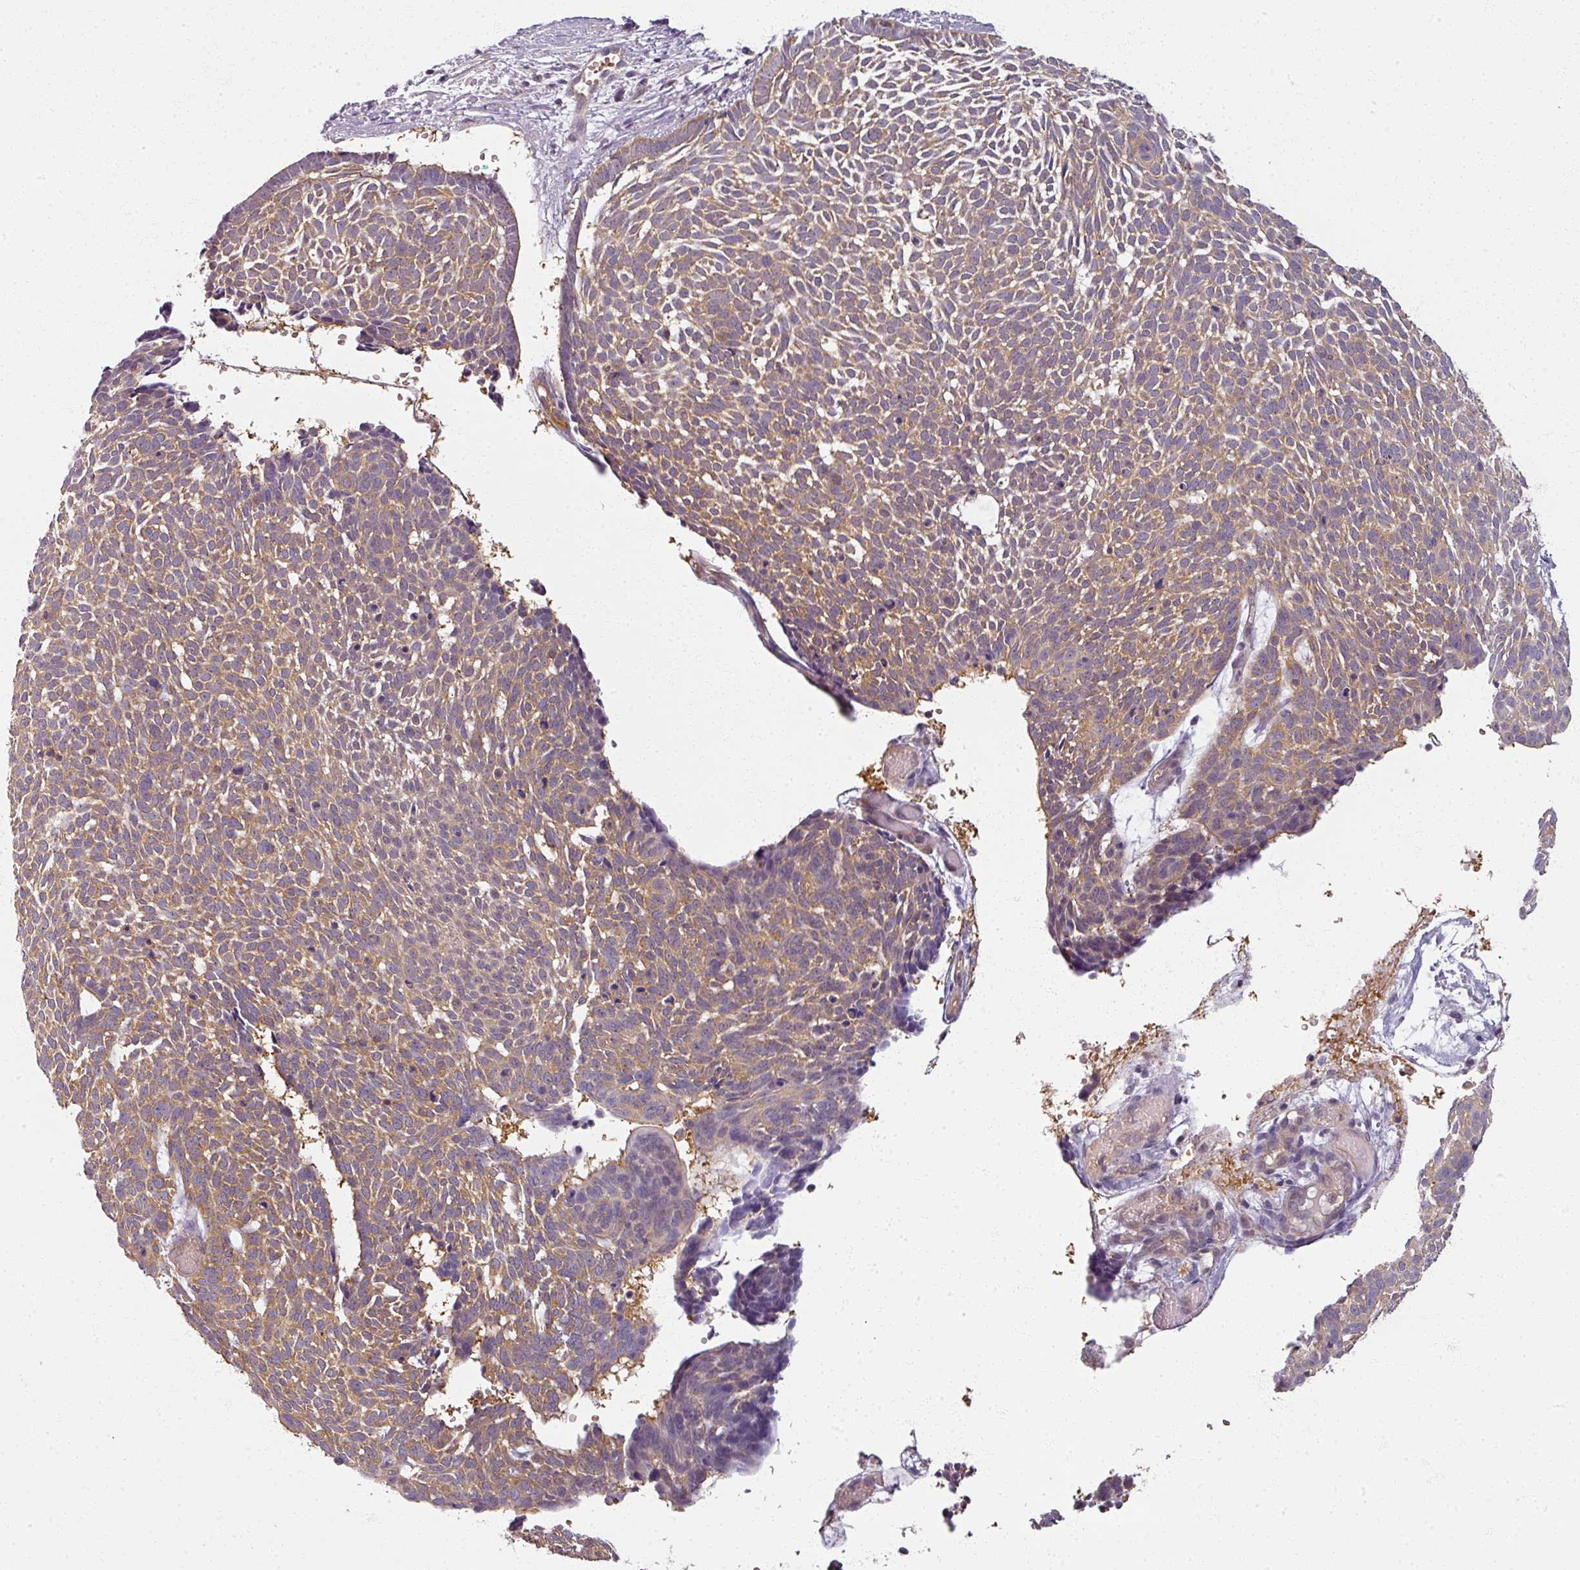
{"staining": {"intensity": "moderate", "quantity": ">75%", "location": "cytoplasmic/membranous"}, "tissue": "skin cancer", "cell_type": "Tumor cells", "image_type": "cancer", "snomed": [{"axis": "morphology", "description": "Basal cell carcinoma"}, {"axis": "topography", "description": "Skin"}], "caption": "This micrograph shows immunohistochemistry (IHC) staining of human skin cancer (basal cell carcinoma), with medium moderate cytoplasmic/membranous positivity in approximately >75% of tumor cells.", "gene": "AGPAT4", "patient": {"sex": "male", "age": 61}}